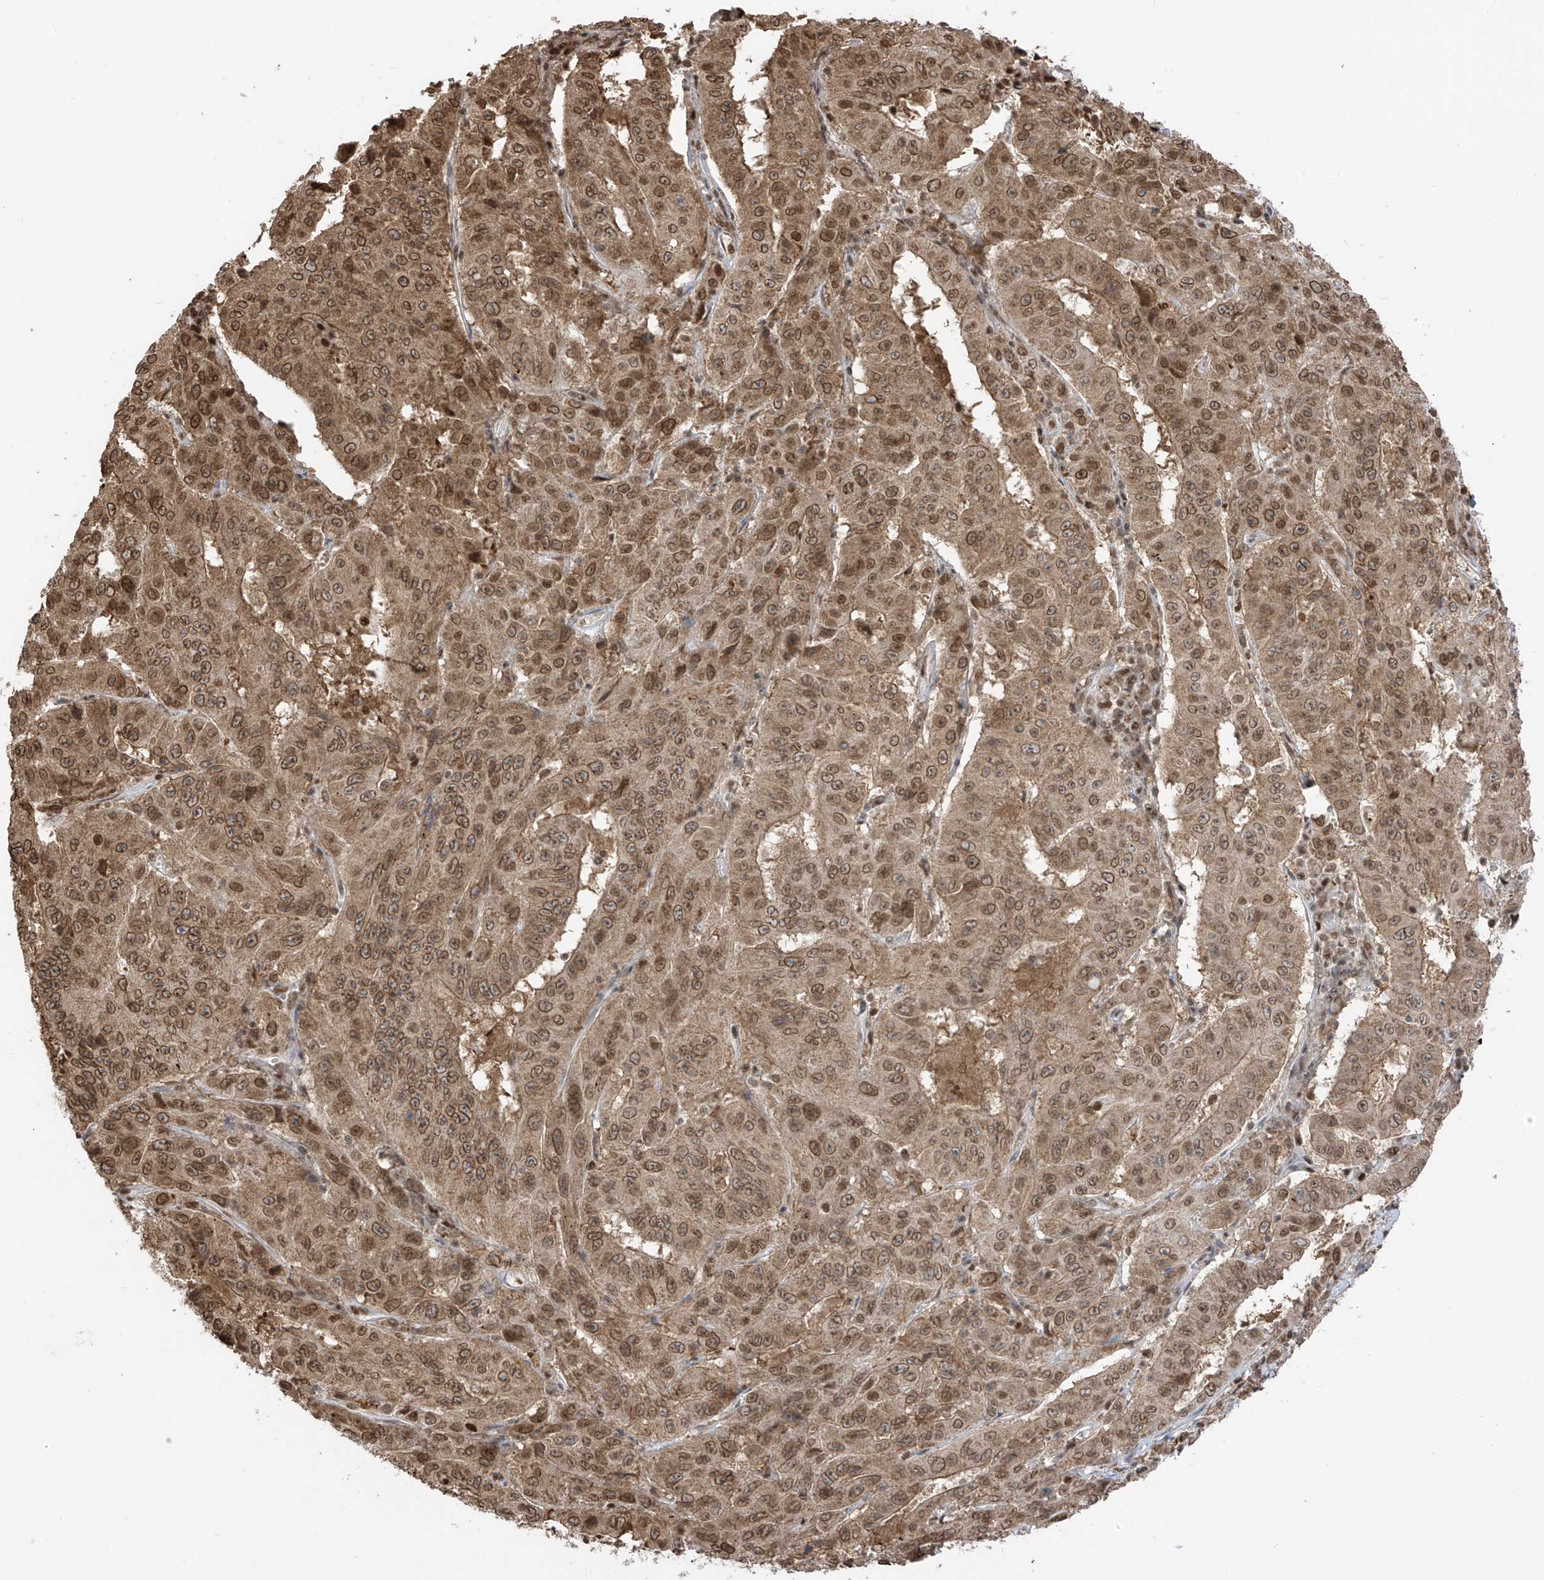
{"staining": {"intensity": "moderate", "quantity": ">75%", "location": "cytoplasmic/membranous,nuclear"}, "tissue": "pancreatic cancer", "cell_type": "Tumor cells", "image_type": "cancer", "snomed": [{"axis": "morphology", "description": "Adenocarcinoma, NOS"}, {"axis": "topography", "description": "Pancreas"}], "caption": "DAB (3,3'-diaminobenzidine) immunohistochemical staining of human adenocarcinoma (pancreatic) reveals moderate cytoplasmic/membranous and nuclear protein staining in approximately >75% of tumor cells.", "gene": "KPNB1", "patient": {"sex": "male", "age": 63}}